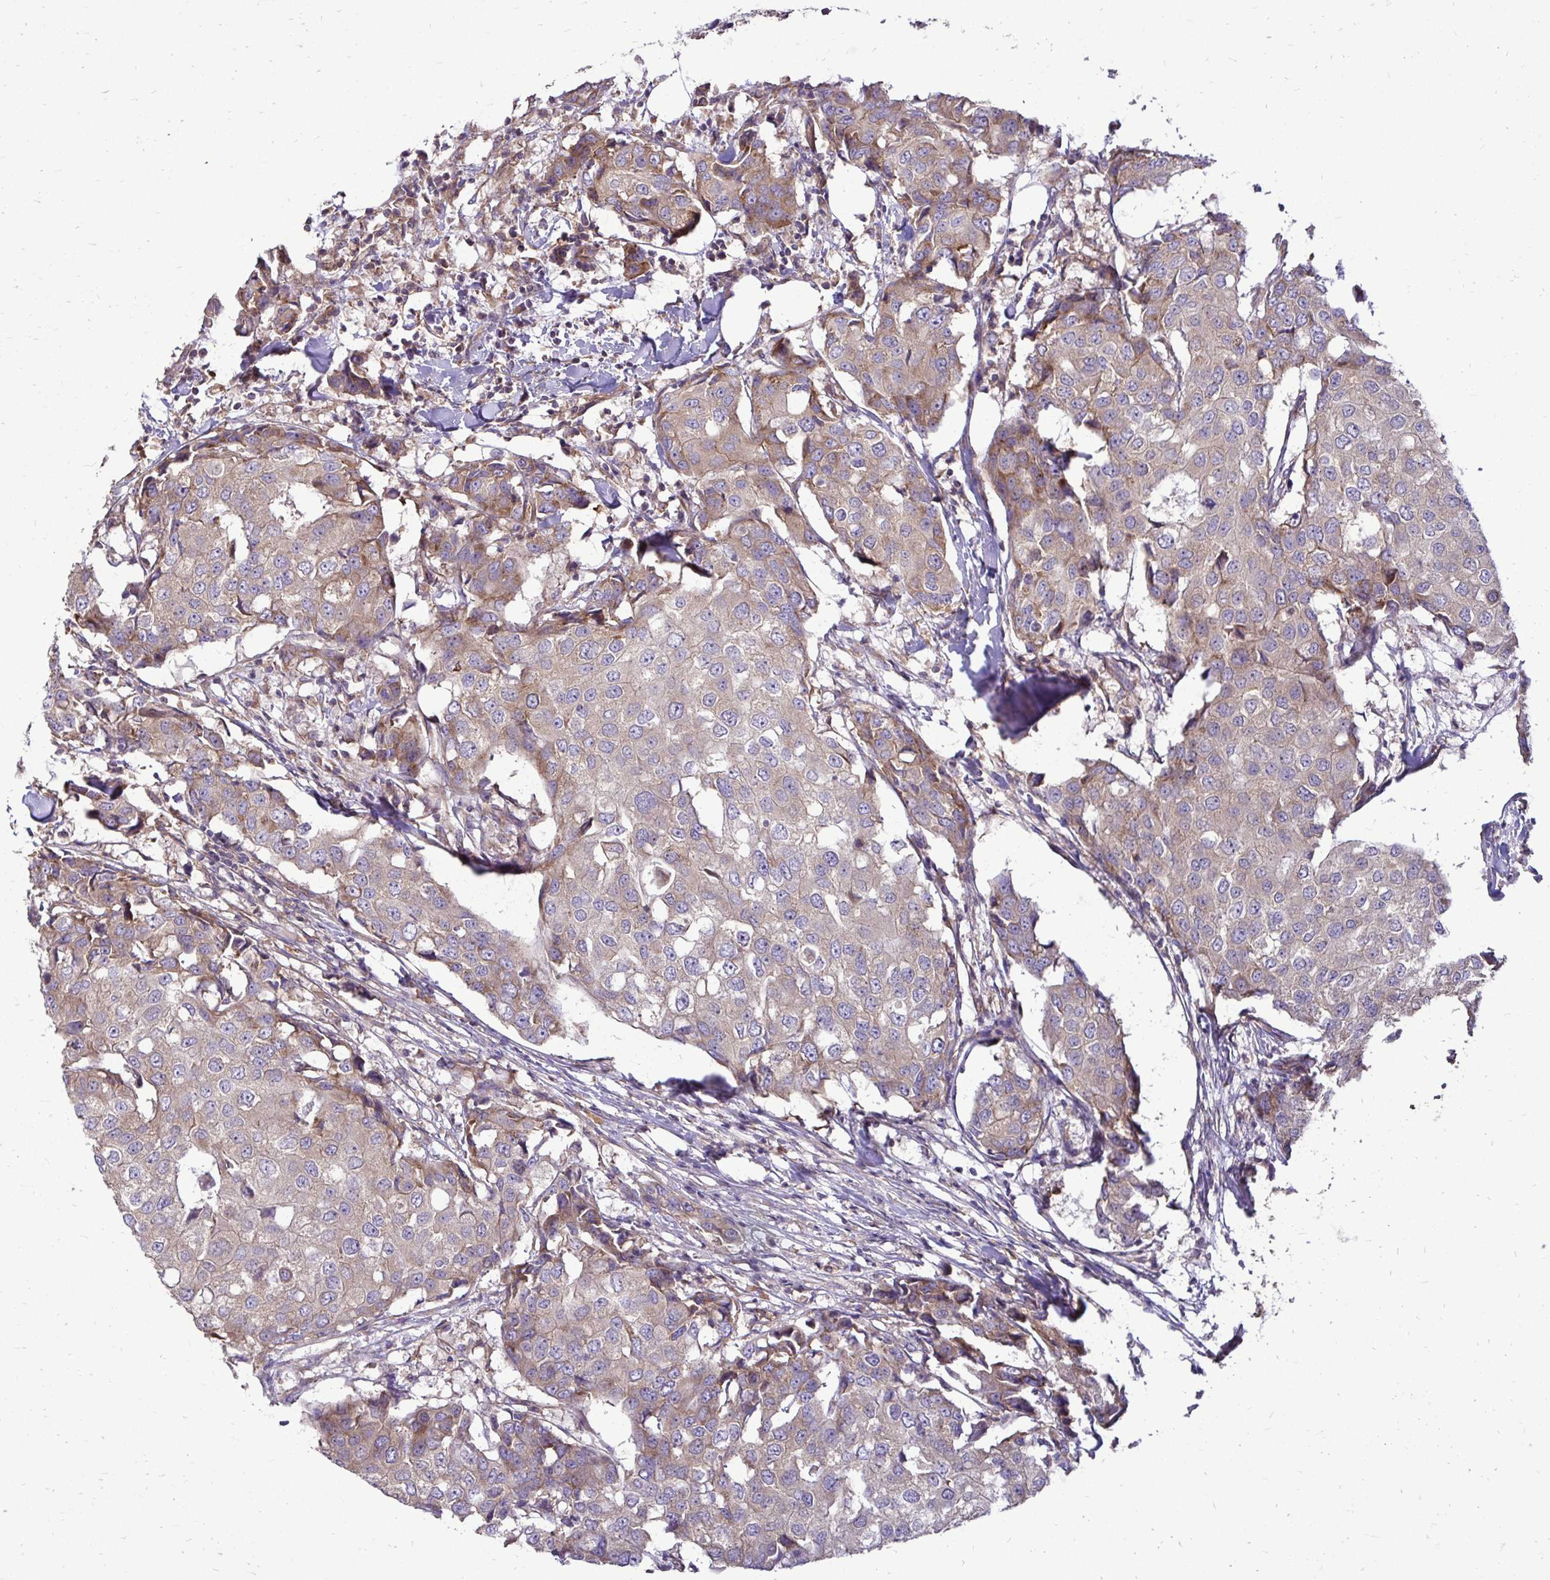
{"staining": {"intensity": "weak", "quantity": "25%-75%", "location": "cytoplasmic/membranous"}, "tissue": "breast cancer", "cell_type": "Tumor cells", "image_type": "cancer", "snomed": [{"axis": "morphology", "description": "Duct carcinoma"}, {"axis": "topography", "description": "Breast"}], "caption": "A brown stain highlights weak cytoplasmic/membranous positivity of a protein in breast cancer (invasive ductal carcinoma) tumor cells. Using DAB (brown) and hematoxylin (blue) stains, captured at high magnification using brightfield microscopy.", "gene": "FMR1", "patient": {"sex": "female", "age": 27}}